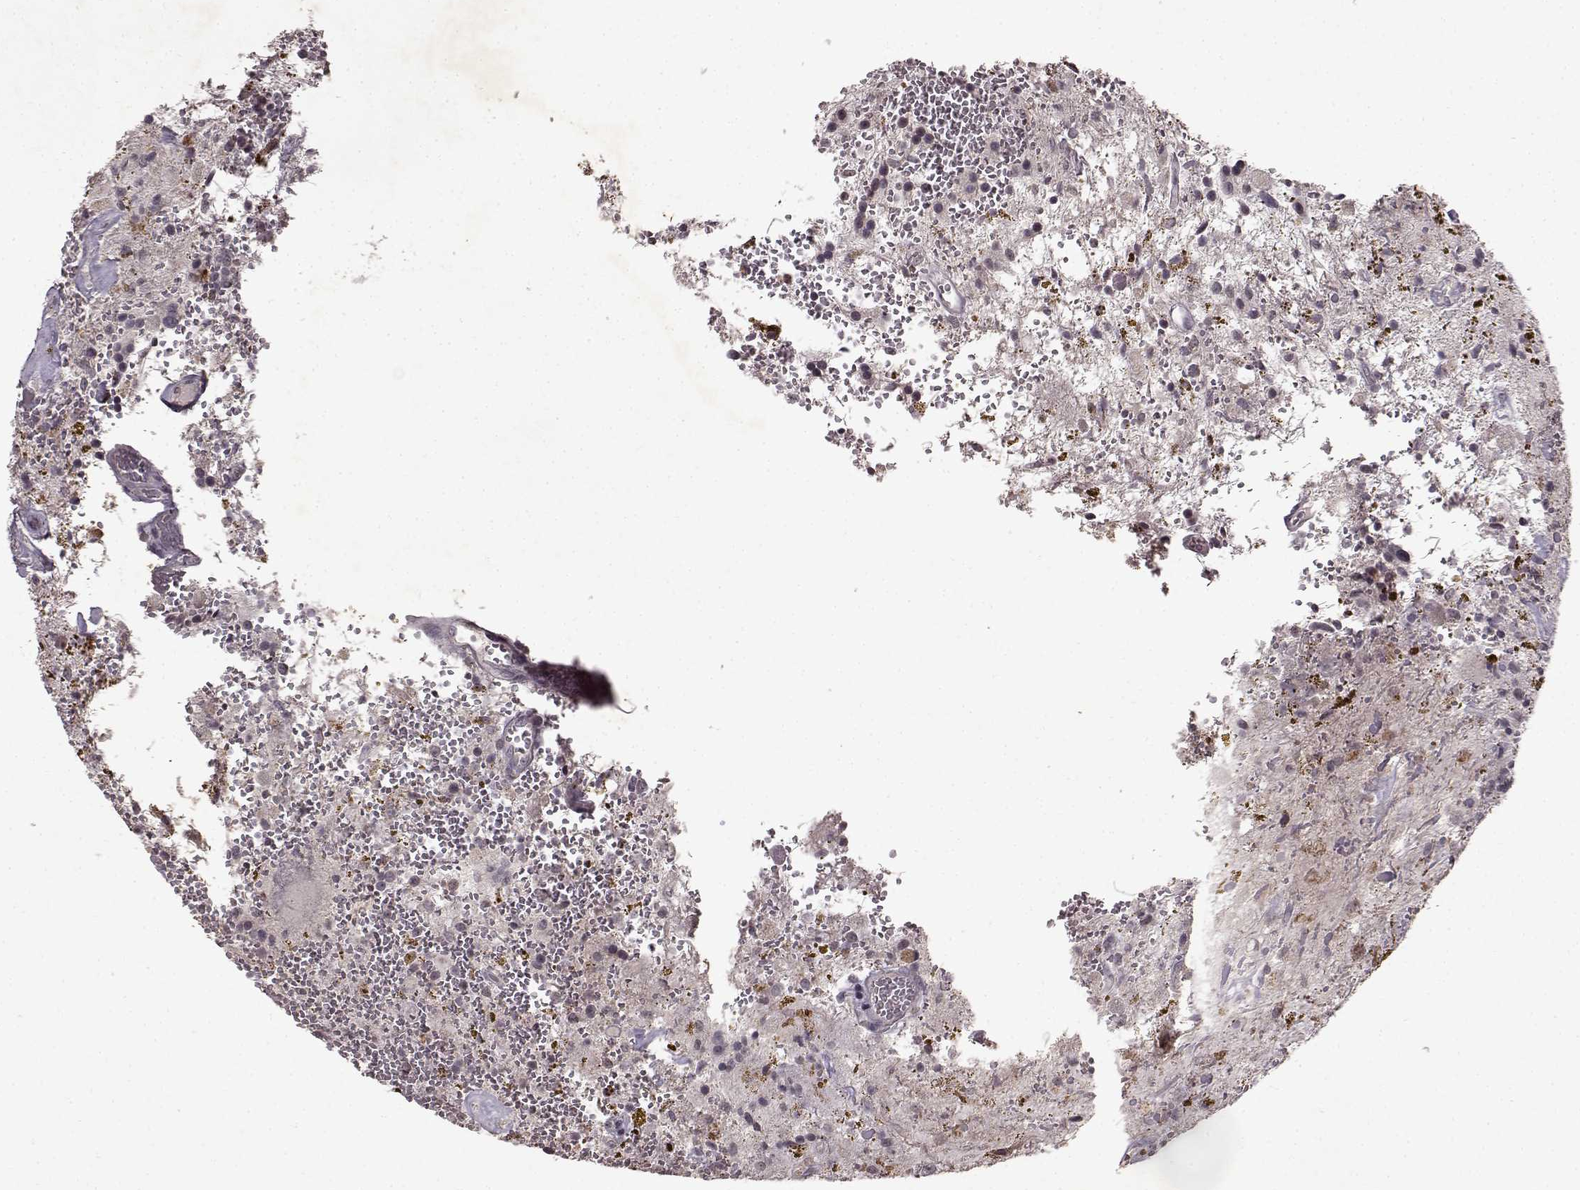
{"staining": {"intensity": "negative", "quantity": "none", "location": "none"}, "tissue": "glioma", "cell_type": "Tumor cells", "image_type": "cancer", "snomed": [{"axis": "morphology", "description": "Glioma, malignant, Low grade"}, {"axis": "topography", "description": "Cerebellum"}], "caption": "Protein analysis of malignant low-grade glioma displays no significant positivity in tumor cells.", "gene": "LHB", "patient": {"sex": "female", "age": 14}}